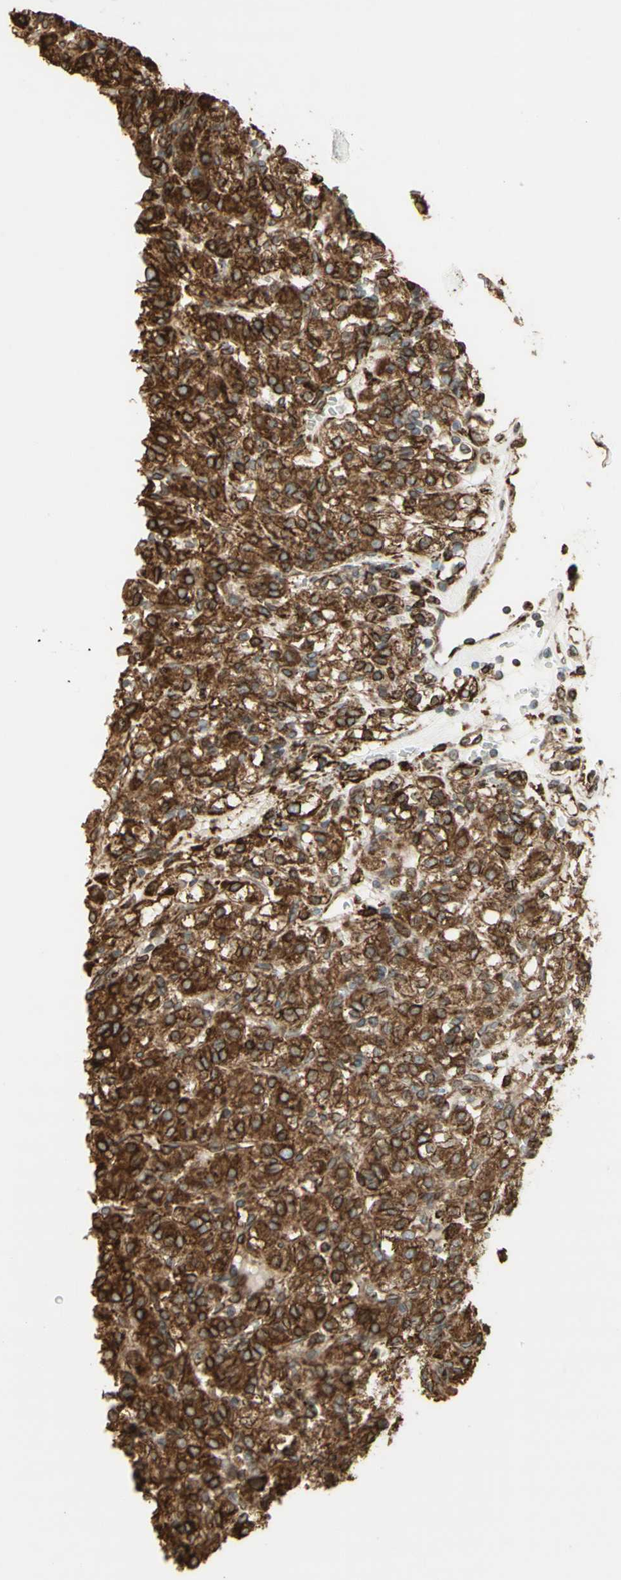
{"staining": {"intensity": "strong", "quantity": ">75%", "location": "cytoplasmic/membranous"}, "tissue": "renal cancer", "cell_type": "Tumor cells", "image_type": "cancer", "snomed": [{"axis": "morphology", "description": "Normal tissue, NOS"}, {"axis": "morphology", "description": "Adenocarcinoma, NOS"}, {"axis": "topography", "description": "Kidney"}], "caption": "Renal adenocarcinoma stained with a protein marker demonstrates strong staining in tumor cells.", "gene": "CANX", "patient": {"sex": "female", "age": 72}}